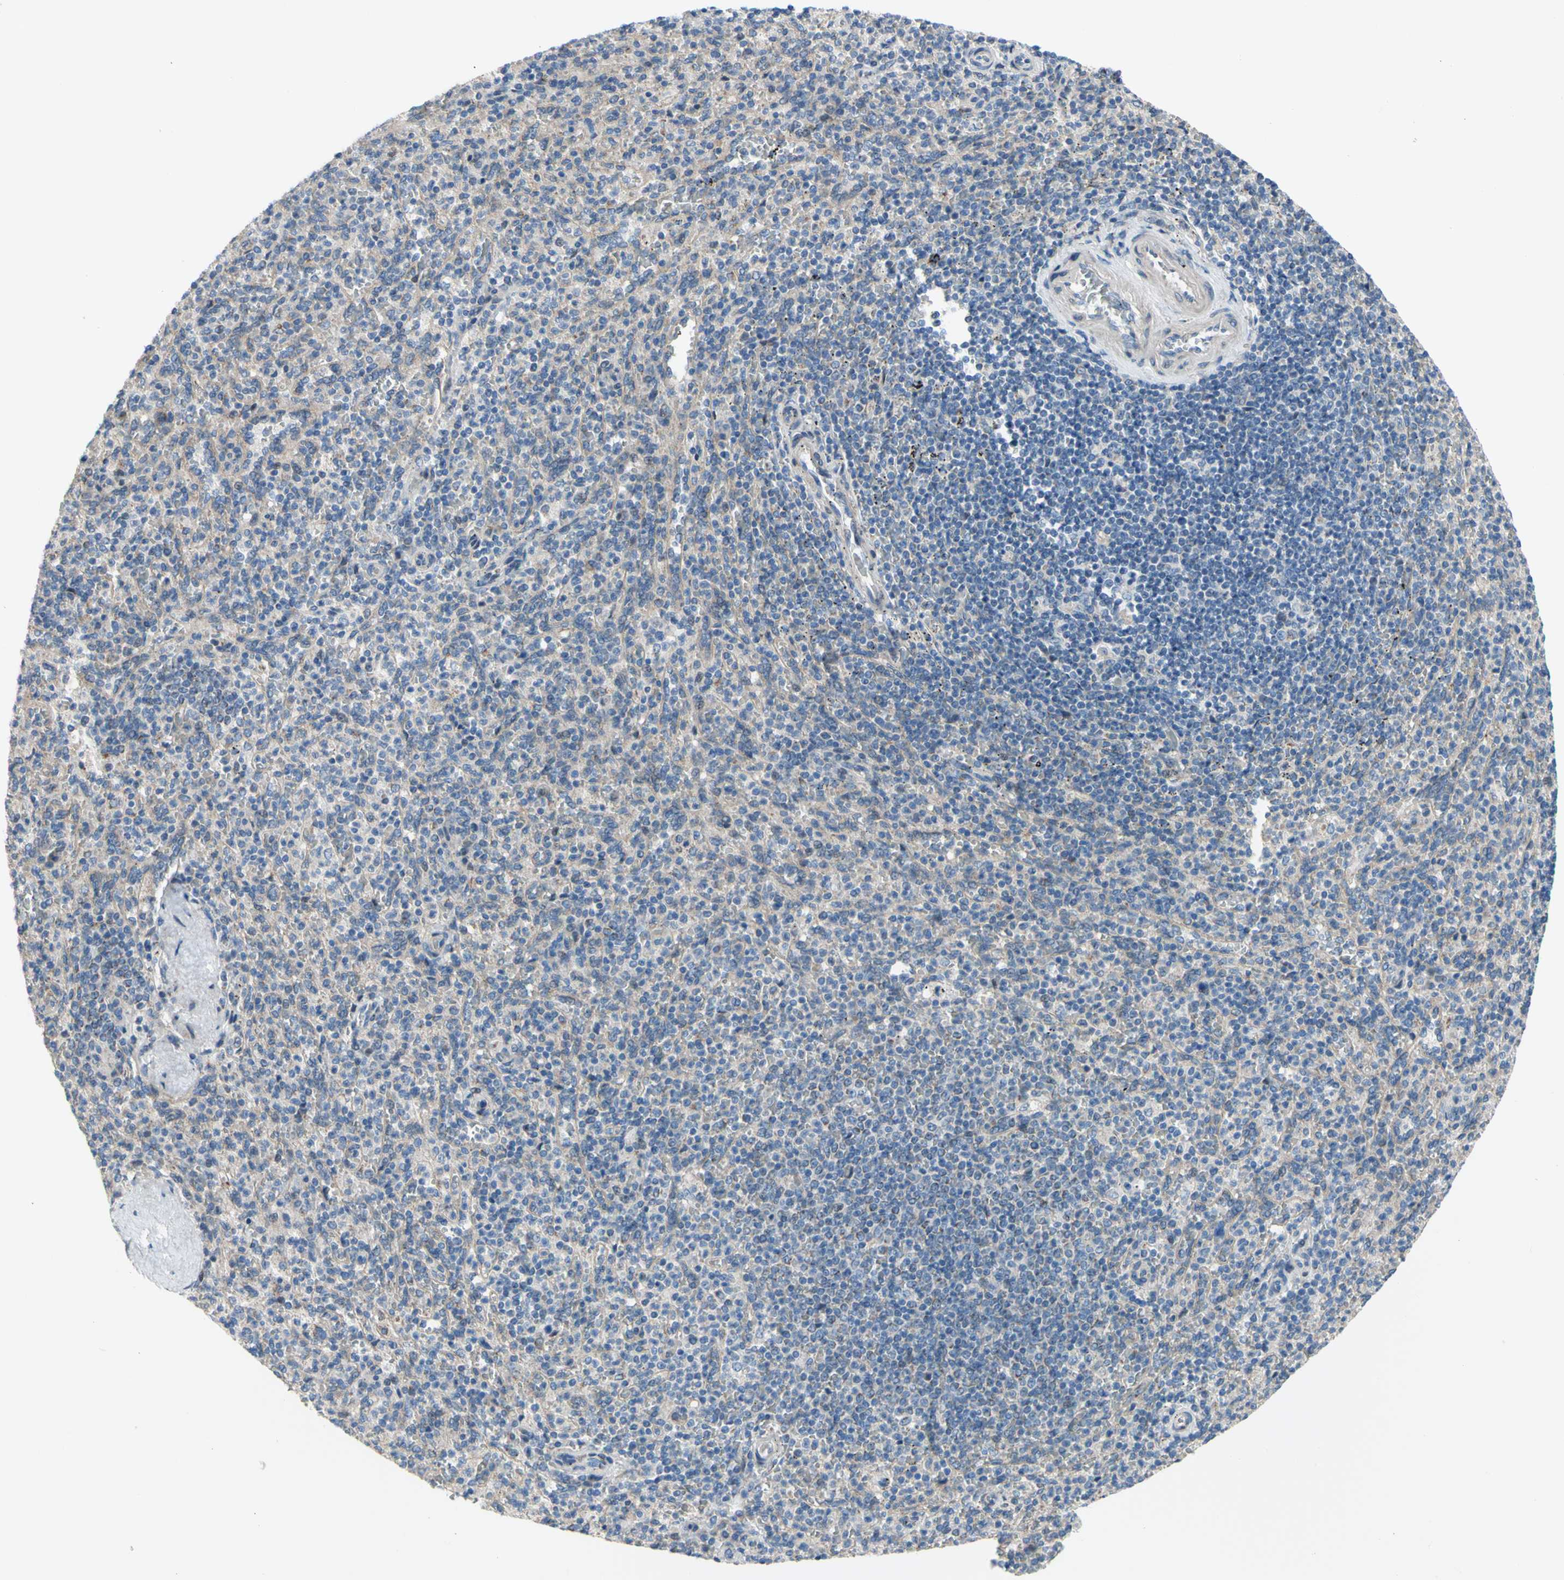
{"staining": {"intensity": "weak", "quantity": "25%-75%", "location": "cytoplasmic/membranous"}, "tissue": "spleen", "cell_type": "Cells in red pulp", "image_type": "normal", "snomed": [{"axis": "morphology", "description": "Normal tissue, NOS"}, {"axis": "topography", "description": "Spleen"}], "caption": "High-power microscopy captured an IHC histopathology image of normal spleen, revealing weak cytoplasmic/membranous staining in about 25%-75% of cells in red pulp. (brown staining indicates protein expression, while blue staining denotes nuclei).", "gene": "GRAMD2B", "patient": {"sex": "male", "age": 36}}